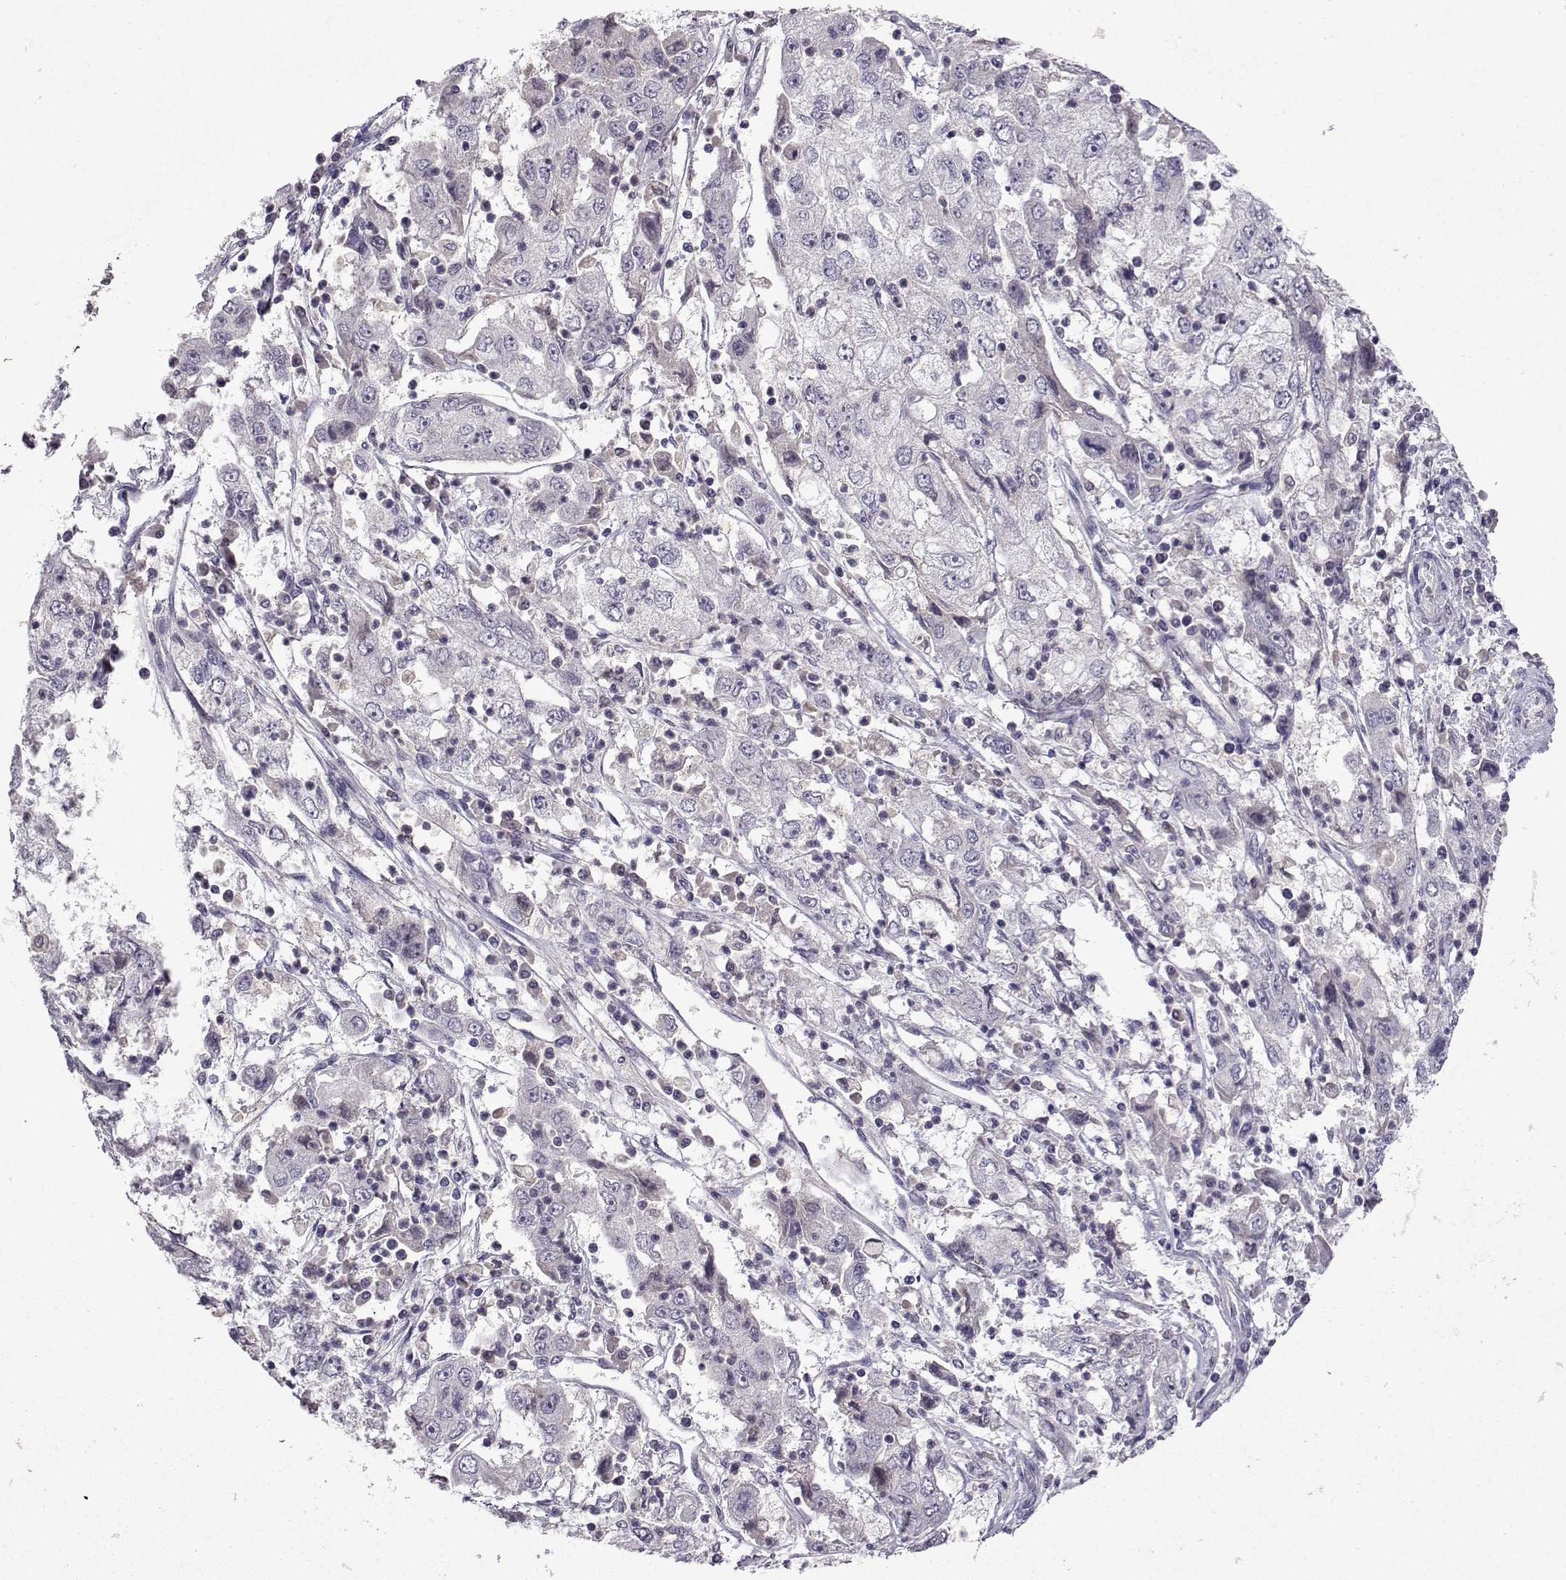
{"staining": {"intensity": "negative", "quantity": "none", "location": "none"}, "tissue": "cervical cancer", "cell_type": "Tumor cells", "image_type": "cancer", "snomed": [{"axis": "morphology", "description": "Squamous cell carcinoma, NOS"}, {"axis": "topography", "description": "Cervix"}], "caption": "Photomicrograph shows no significant protein positivity in tumor cells of cervical cancer (squamous cell carcinoma).", "gene": "CCL28", "patient": {"sex": "female", "age": 36}}